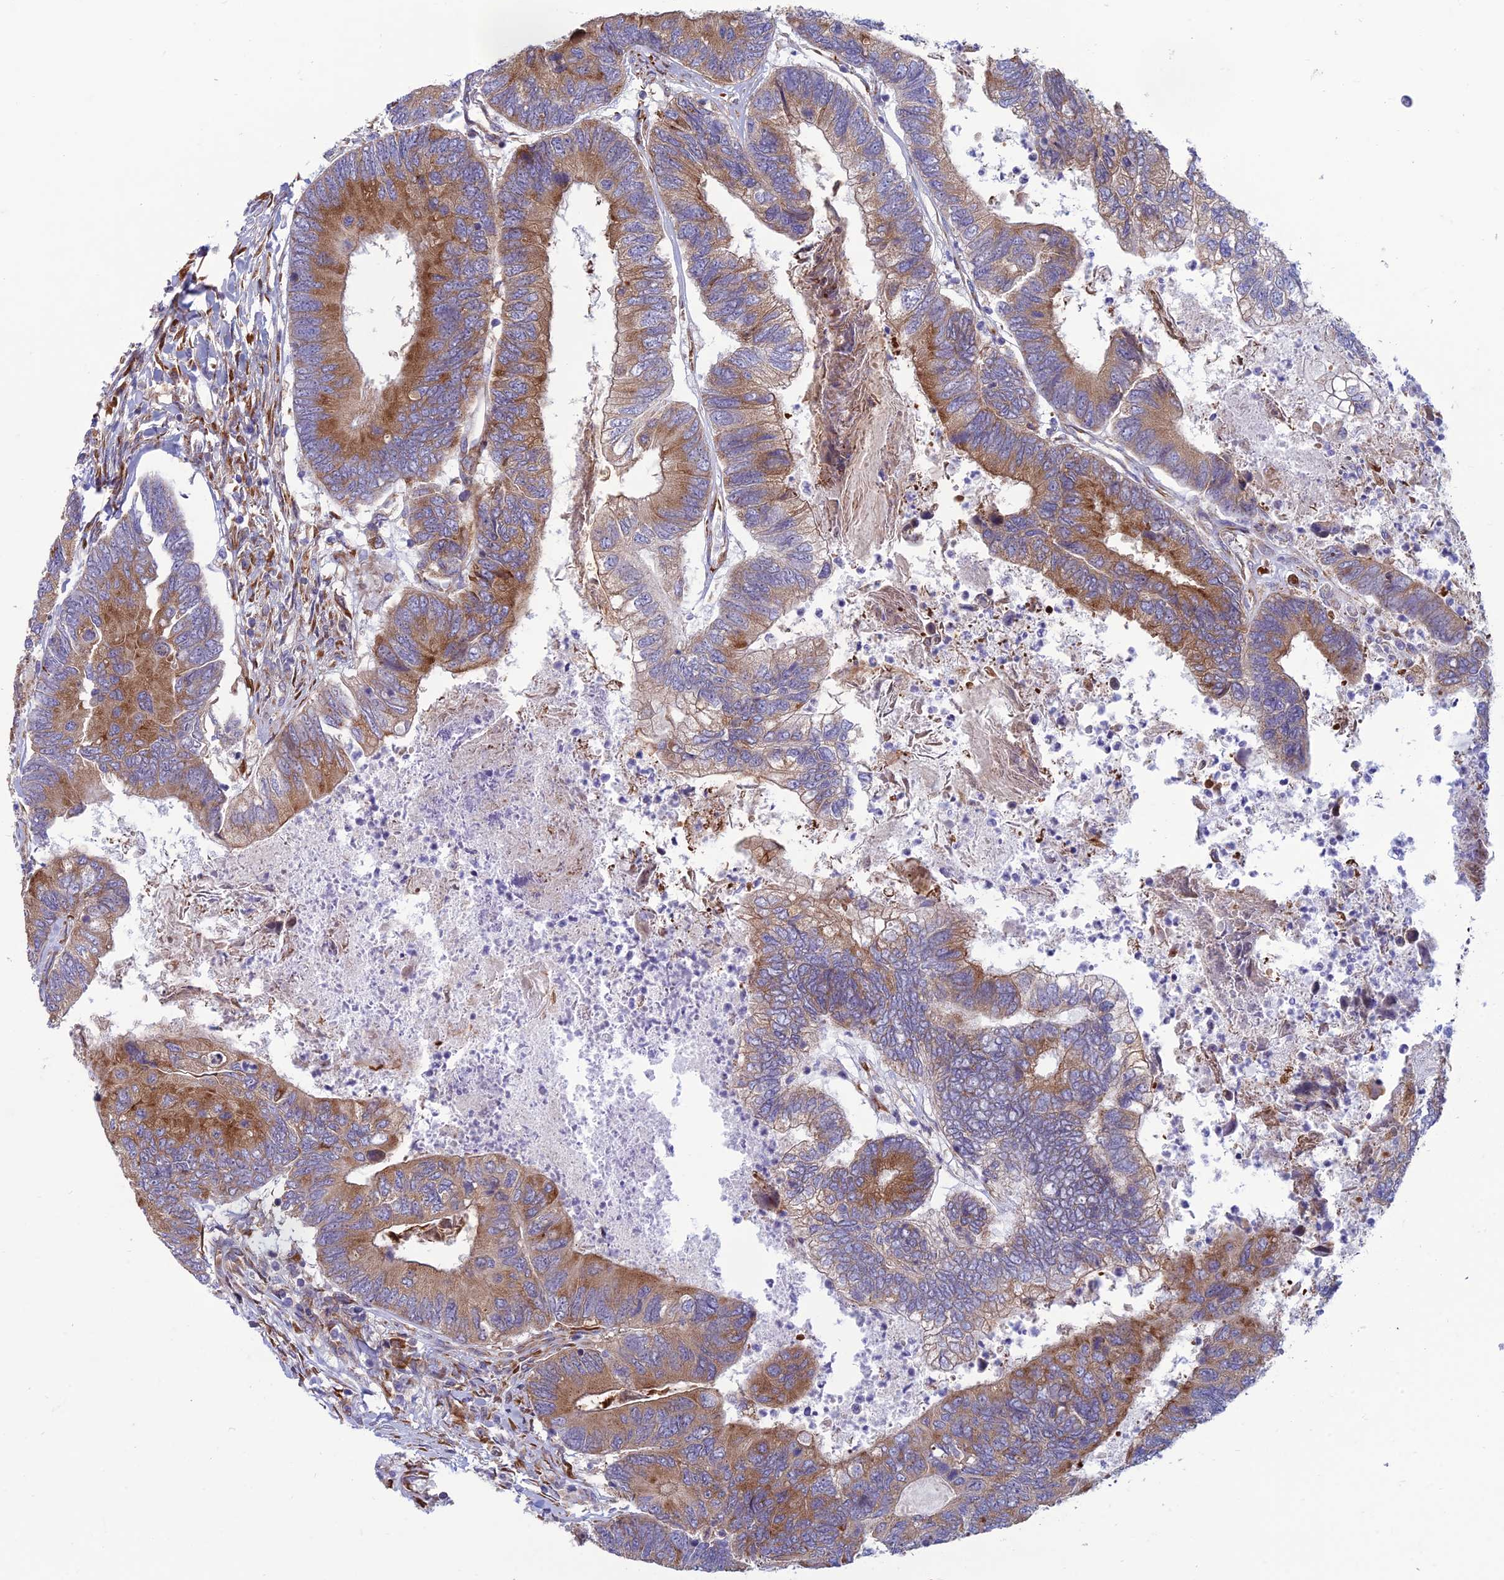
{"staining": {"intensity": "moderate", "quantity": ">75%", "location": "cytoplasmic/membranous"}, "tissue": "colorectal cancer", "cell_type": "Tumor cells", "image_type": "cancer", "snomed": [{"axis": "morphology", "description": "Adenocarcinoma, NOS"}, {"axis": "topography", "description": "Colon"}], "caption": "Immunohistochemical staining of human colorectal cancer reveals medium levels of moderate cytoplasmic/membranous expression in about >75% of tumor cells.", "gene": "RPL17-C18orf32", "patient": {"sex": "female", "age": 67}}